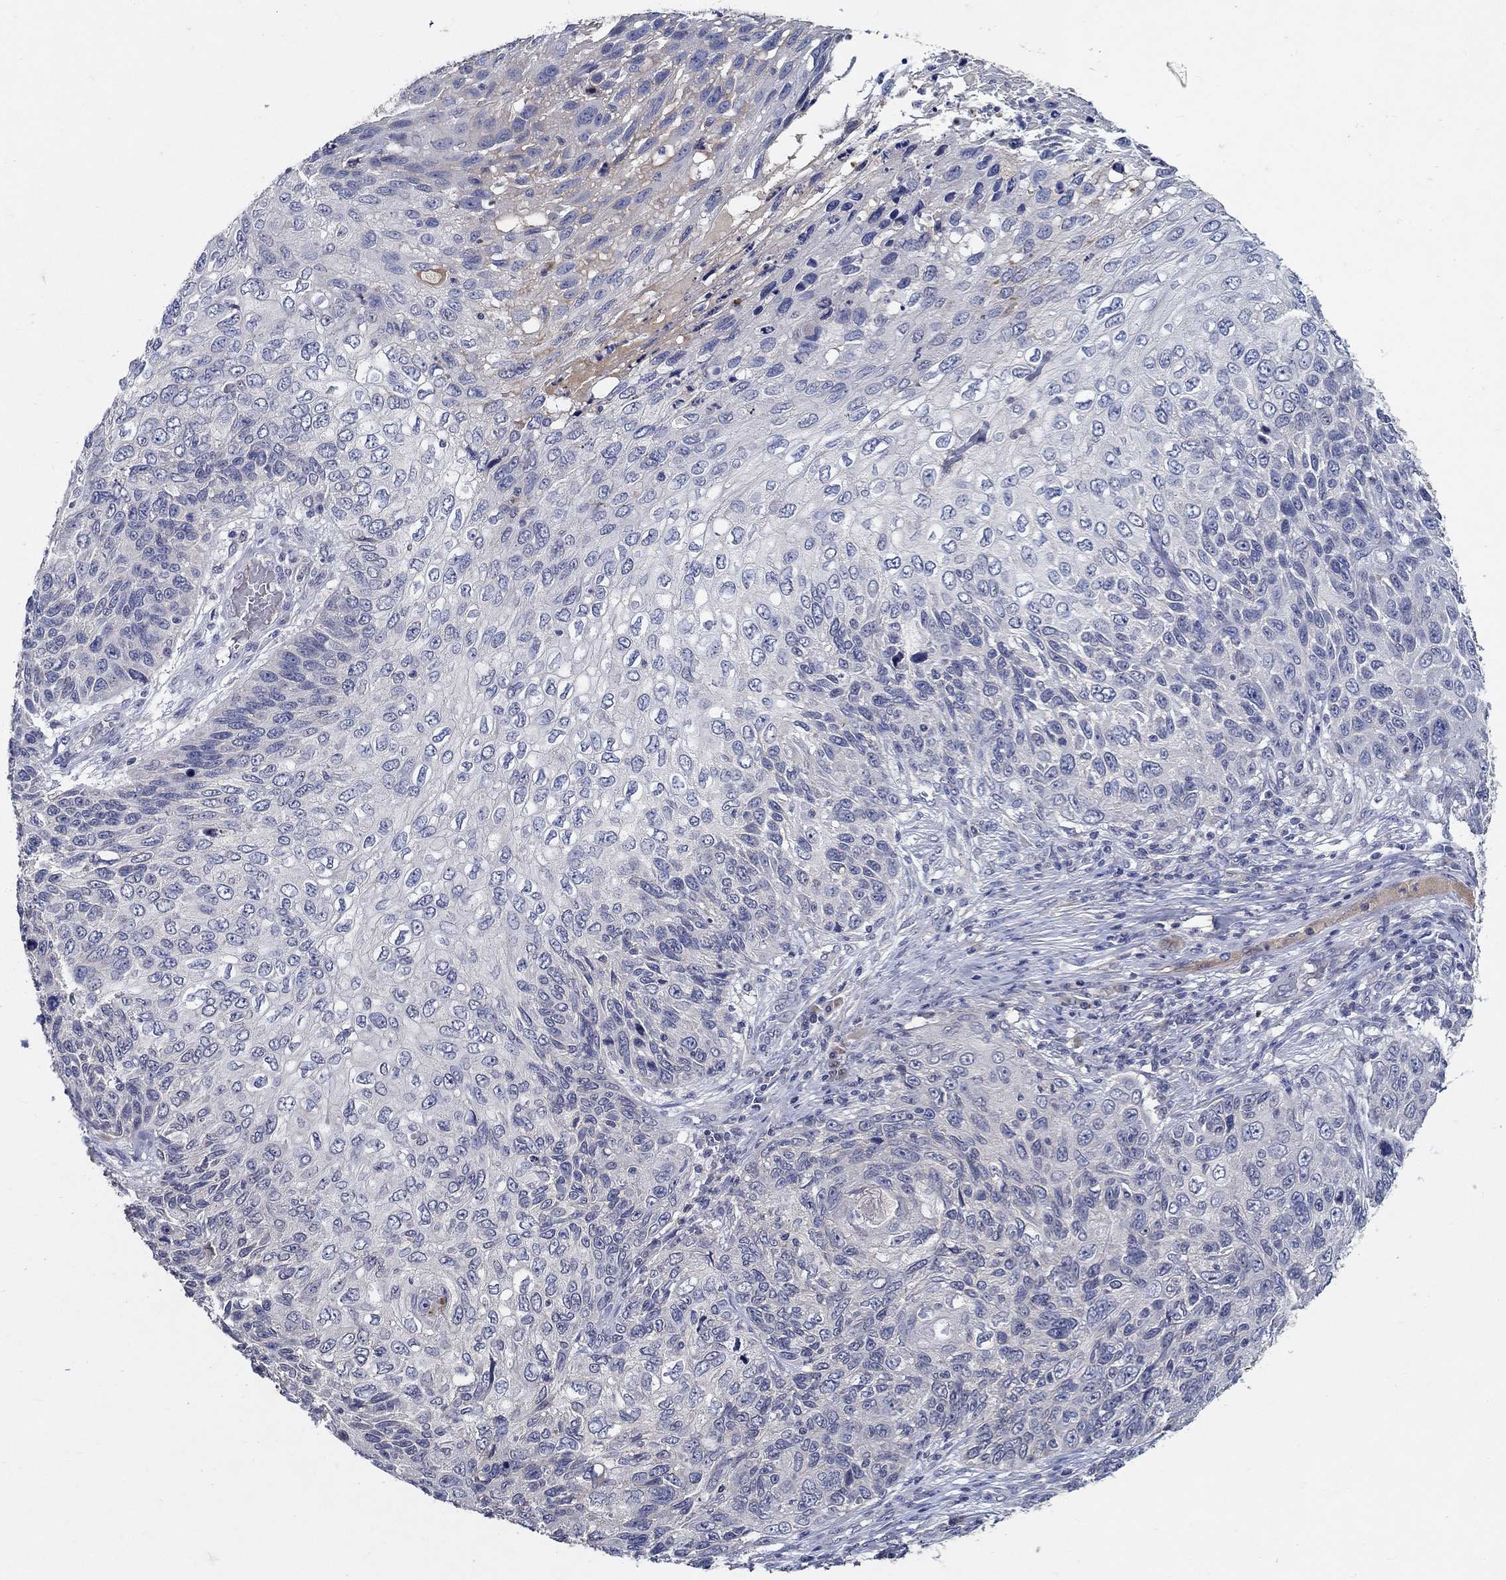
{"staining": {"intensity": "negative", "quantity": "none", "location": "none"}, "tissue": "skin cancer", "cell_type": "Tumor cells", "image_type": "cancer", "snomed": [{"axis": "morphology", "description": "Squamous cell carcinoma, NOS"}, {"axis": "topography", "description": "Skin"}], "caption": "Tumor cells are negative for protein expression in human skin cancer (squamous cell carcinoma).", "gene": "PROZ", "patient": {"sex": "male", "age": 92}}